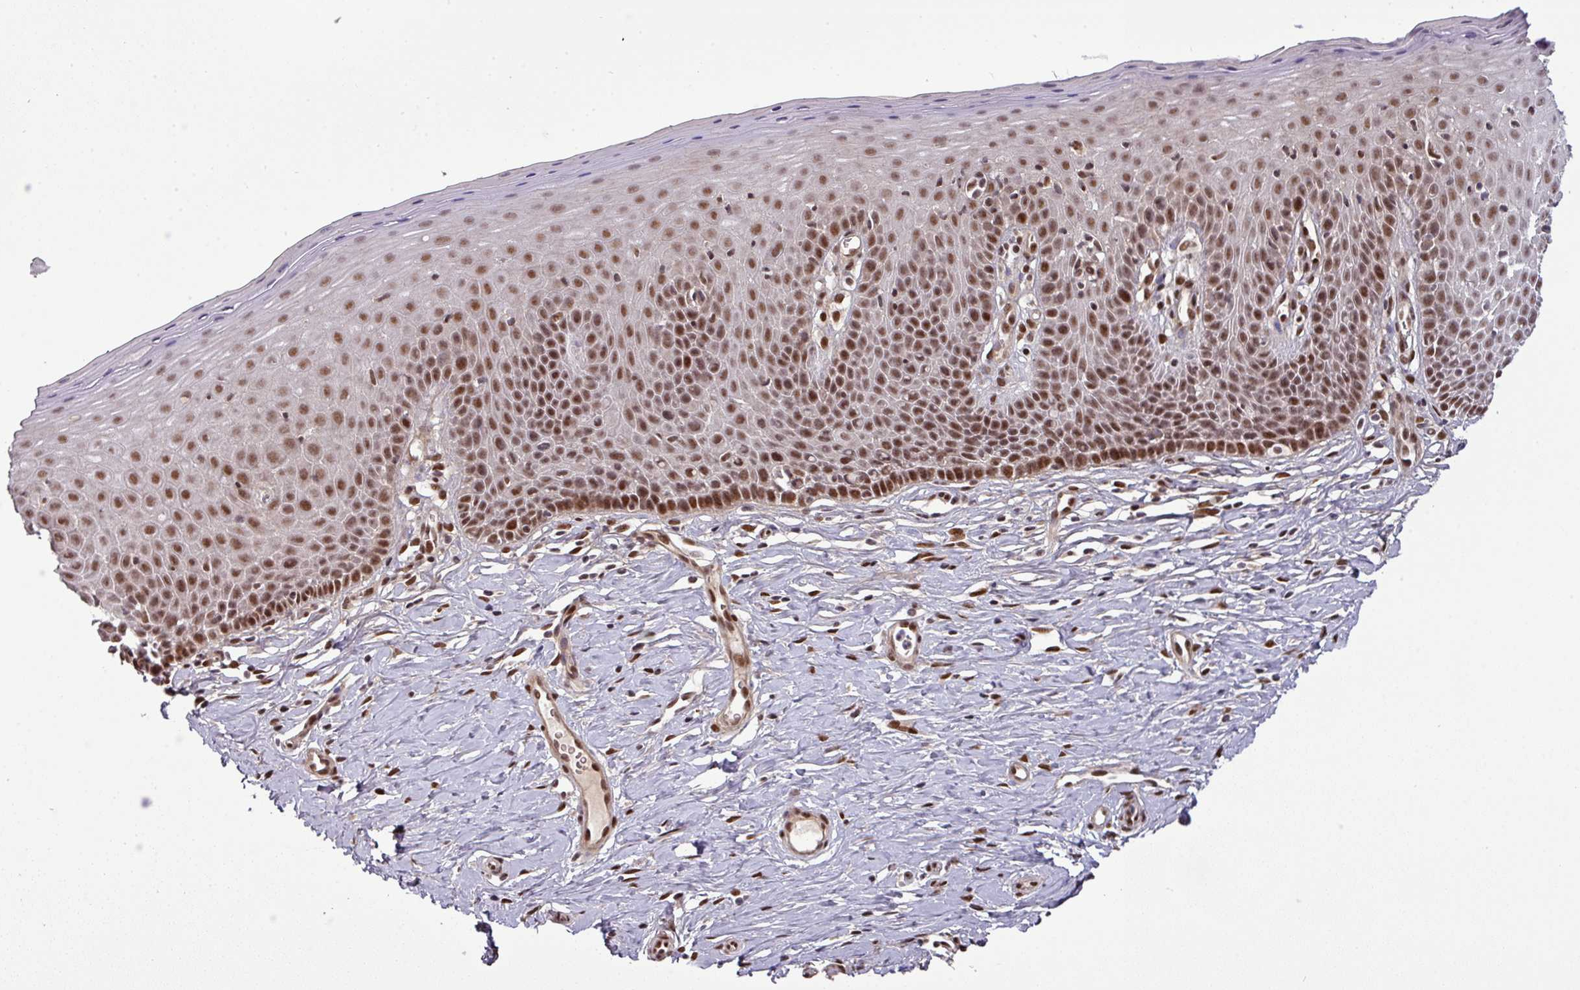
{"staining": {"intensity": "moderate", "quantity": ">75%", "location": "cytoplasmic/membranous,nuclear"}, "tissue": "cervix", "cell_type": "Glandular cells", "image_type": "normal", "snomed": [{"axis": "morphology", "description": "Normal tissue, NOS"}, {"axis": "topography", "description": "Cervix"}], "caption": "Cervix stained for a protein displays moderate cytoplasmic/membranous,nuclear positivity in glandular cells. The protein is shown in brown color, while the nuclei are stained blue.", "gene": "CIC", "patient": {"sex": "female", "age": 36}}